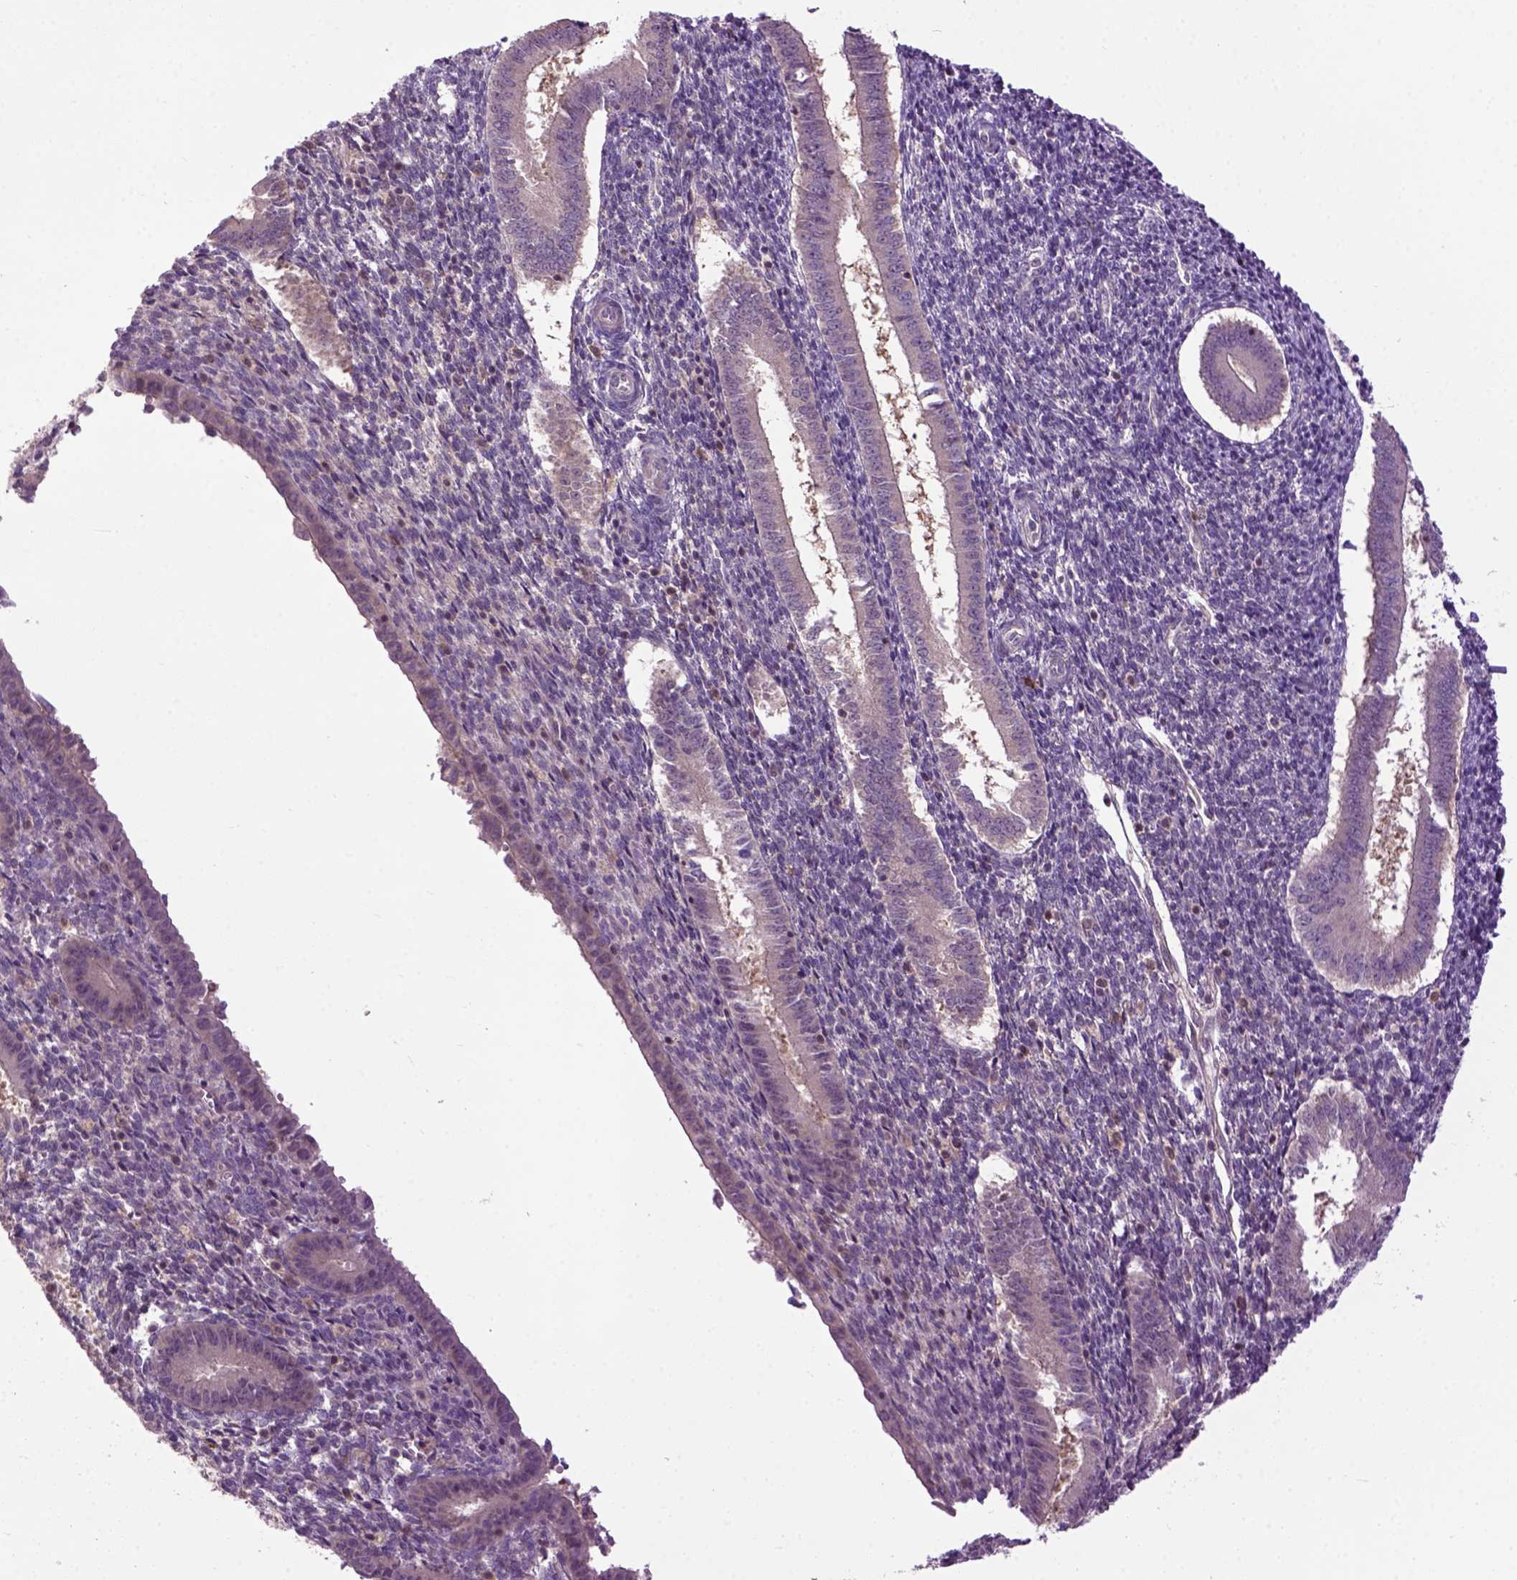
{"staining": {"intensity": "negative", "quantity": "none", "location": "none"}, "tissue": "endometrium", "cell_type": "Cells in endometrial stroma", "image_type": "normal", "snomed": [{"axis": "morphology", "description": "Normal tissue, NOS"}, {"axis": "topography", "description": "Endometrium"}], "caption": "This micrograph is of unremarkable endometrium stained with immunohistochemistry (IHC) to label a protein in brown with the nuclei are counter-stained blue. There is no staining in cells in endometrial stroma. (DAB (3,3'-diaminobenzidine) immunohistochemistry, high magnification).", "gene": "CPNE1", "patient": {"sex": "female", "age": 25}}